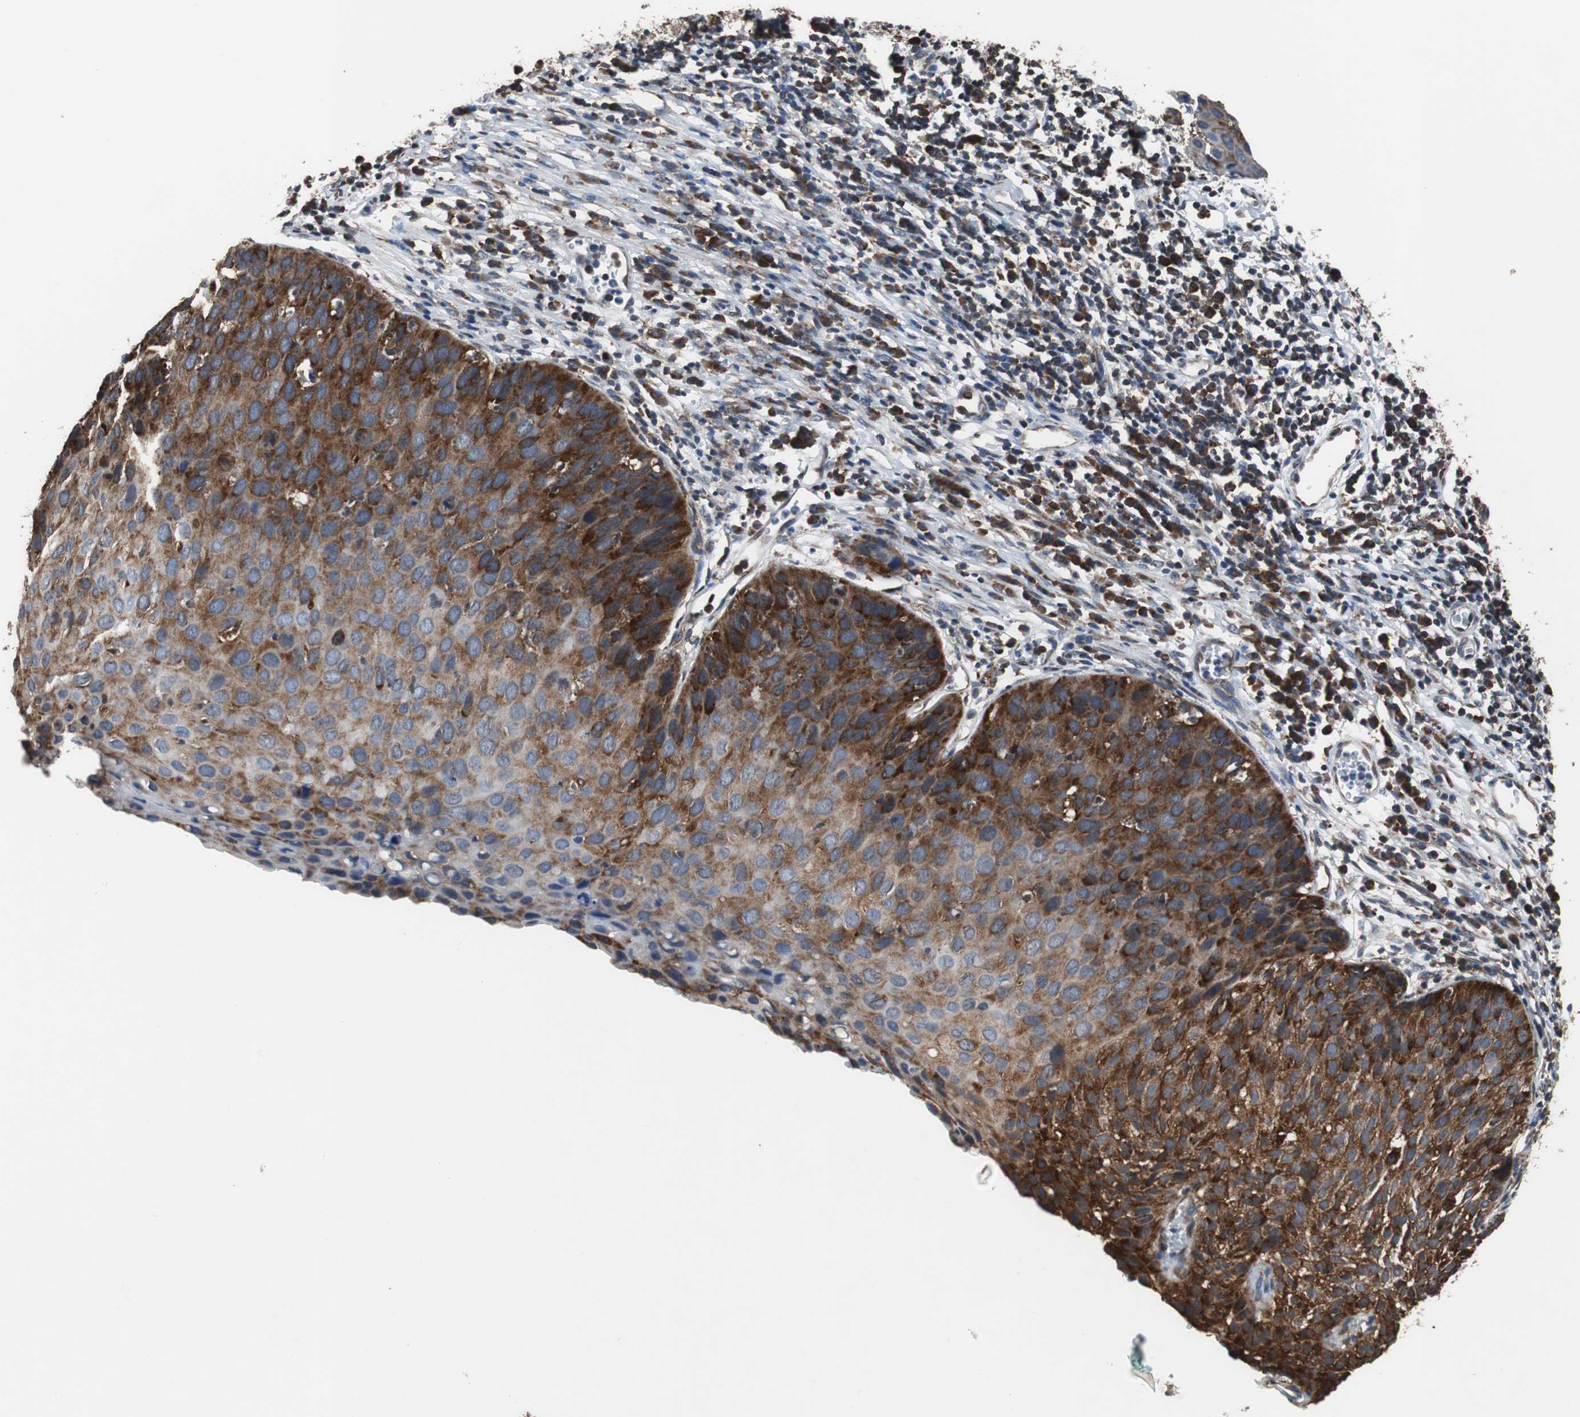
{"staining": {"intensity": "strong", "quantity": ">75%", "location": "cytoplasmic/membranous"}, "tissue": "cervical cancer", "cell_type": "Tumor cells", "image_type": "cancer", "snomed": [{"axis": "morphology", "description": "Squamous cell carcinoma, NOS"}, {"axis": "topography", "description": "Cervix"}], "caption": "IHC photomicrograph of neoplastic tissue: human cervical squamous cell carcinoma stained using immunohistochemistry (IHC) reveals high levels of strong protein expression localized specifically in the cytoplasmic/membranous of tumor cells, appearing as a cytoplasmic/membranous brown color.", "gene": "USP10", "patient": {"sex": "female", "age": 38}}